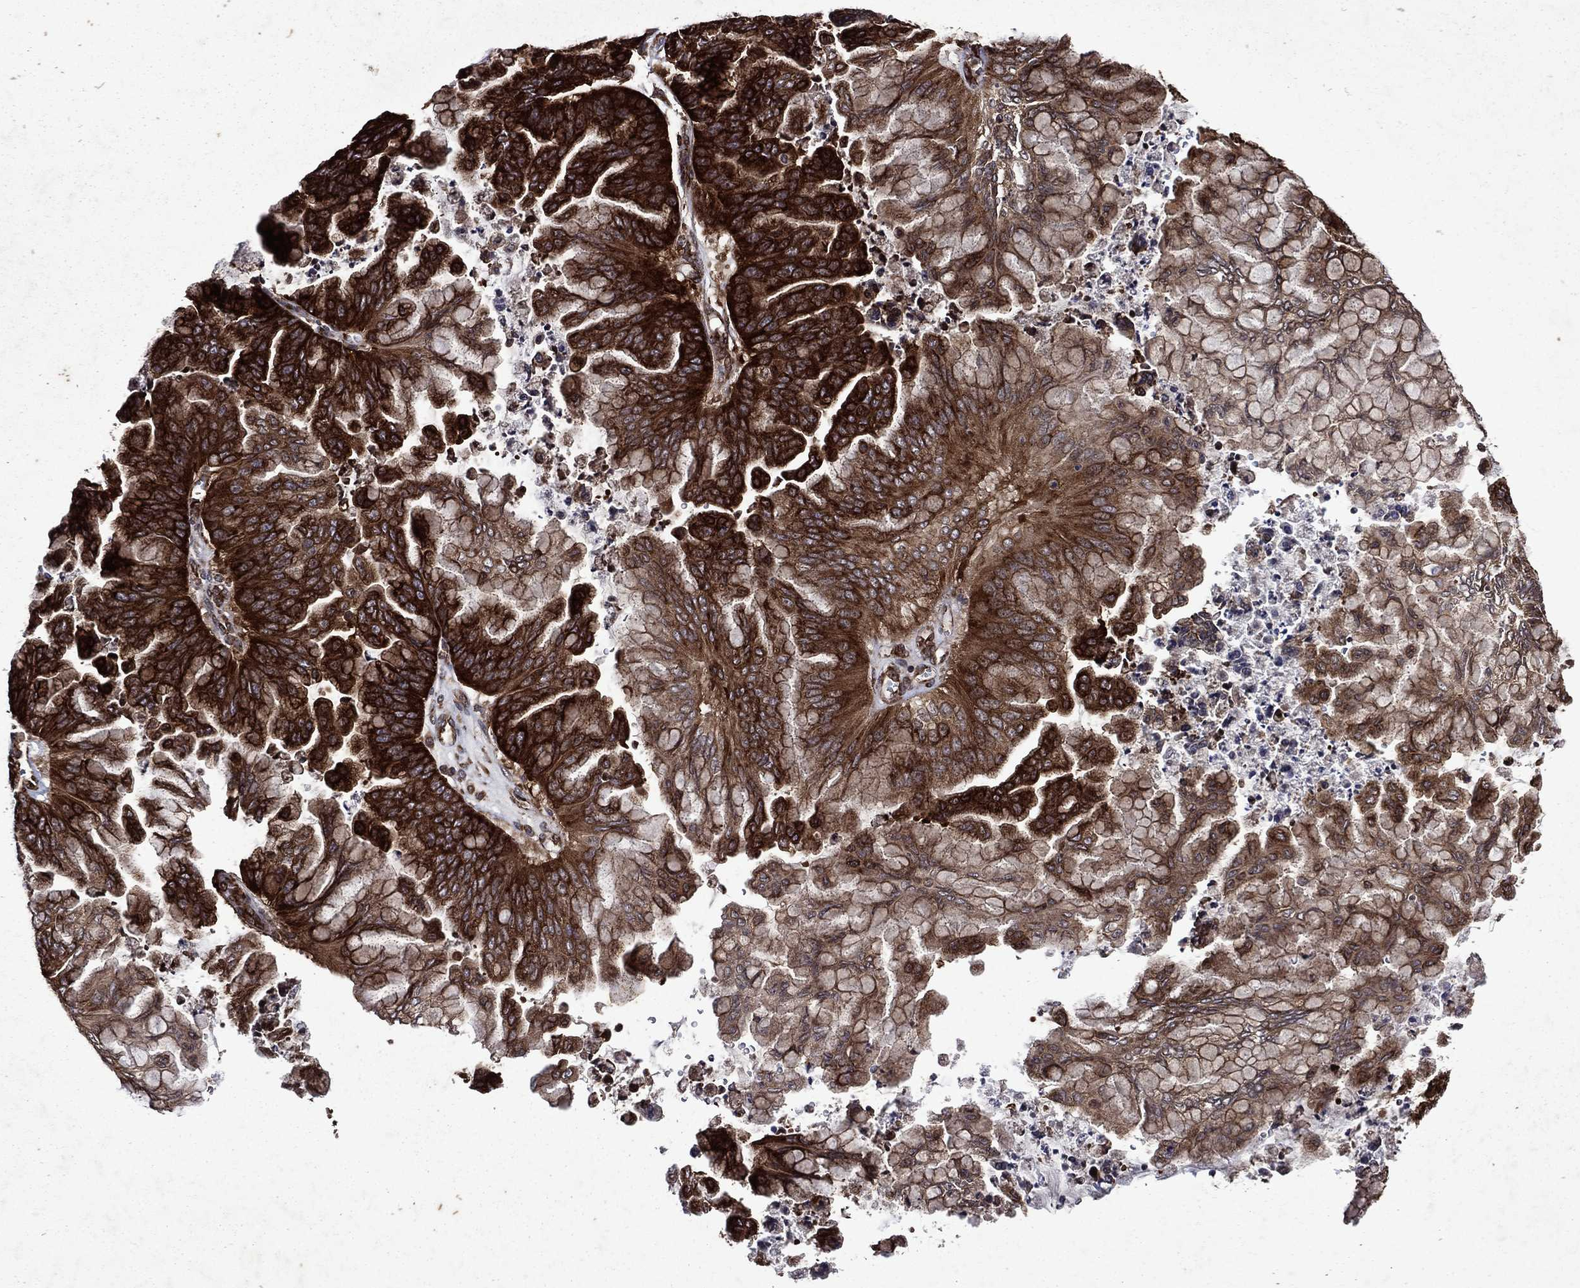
{"staining": {"intensity": "strong", "quantity": ">75%", "location": "cytoplasmic/membranous"}, "tissue": "ovarian cancer", "cell_type": "Tumor cells", "image_type": "cancer", "snomed": [{"axis": "morphology", "description": "Cystadenocarcinoma, mucinous, NOS"}, {"axis": "topography", "description": "Ovary"}], "caption": "This is a histology image of immunohistochemistry staining of ovarian cancer, which shows strong expression in the cytoplasmic/membranous of tumor cells.", "gene": "EIF2B4", "patient": {"sex": "female", "age": 67}}